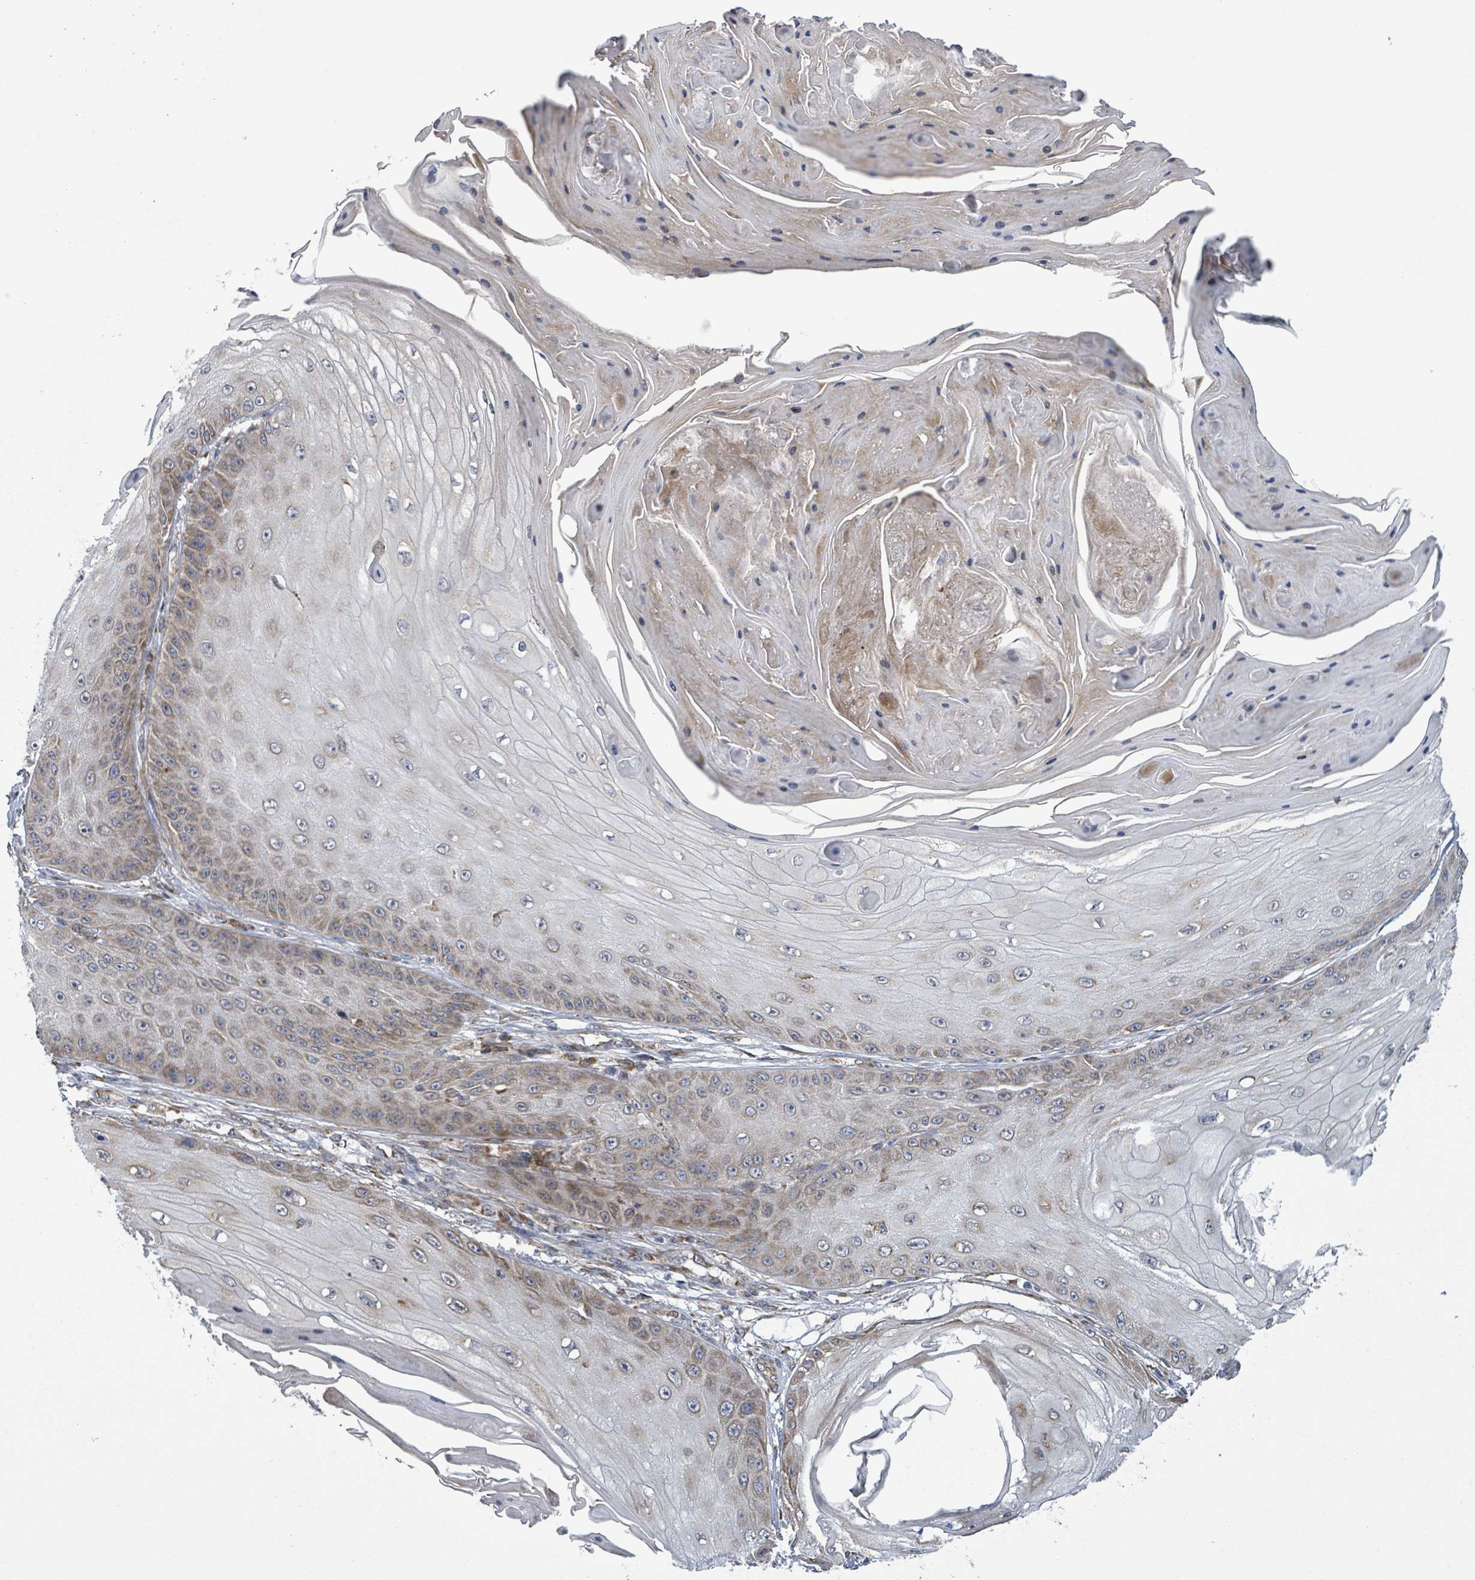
{"staining": {"intensity": "weak", "quantity": "<25%", "location": "cytoplasmic/membranous"}, "tissue": "skin cancer", "cell_type": "Tumor cells", "image_type": "cancer", "snomed": [{"axis": "morphology", "description": "Squamous cell carcinoma, NOS"}, {"axis": "topography", "description": "Skin"}], "caption": "DAB immunohistochemical staining of human skin squamous cell carcinoma displays no significant staining in tumor cells.", "gene": "NOMO1", "patient": {"sex": "male", "age": 70}}